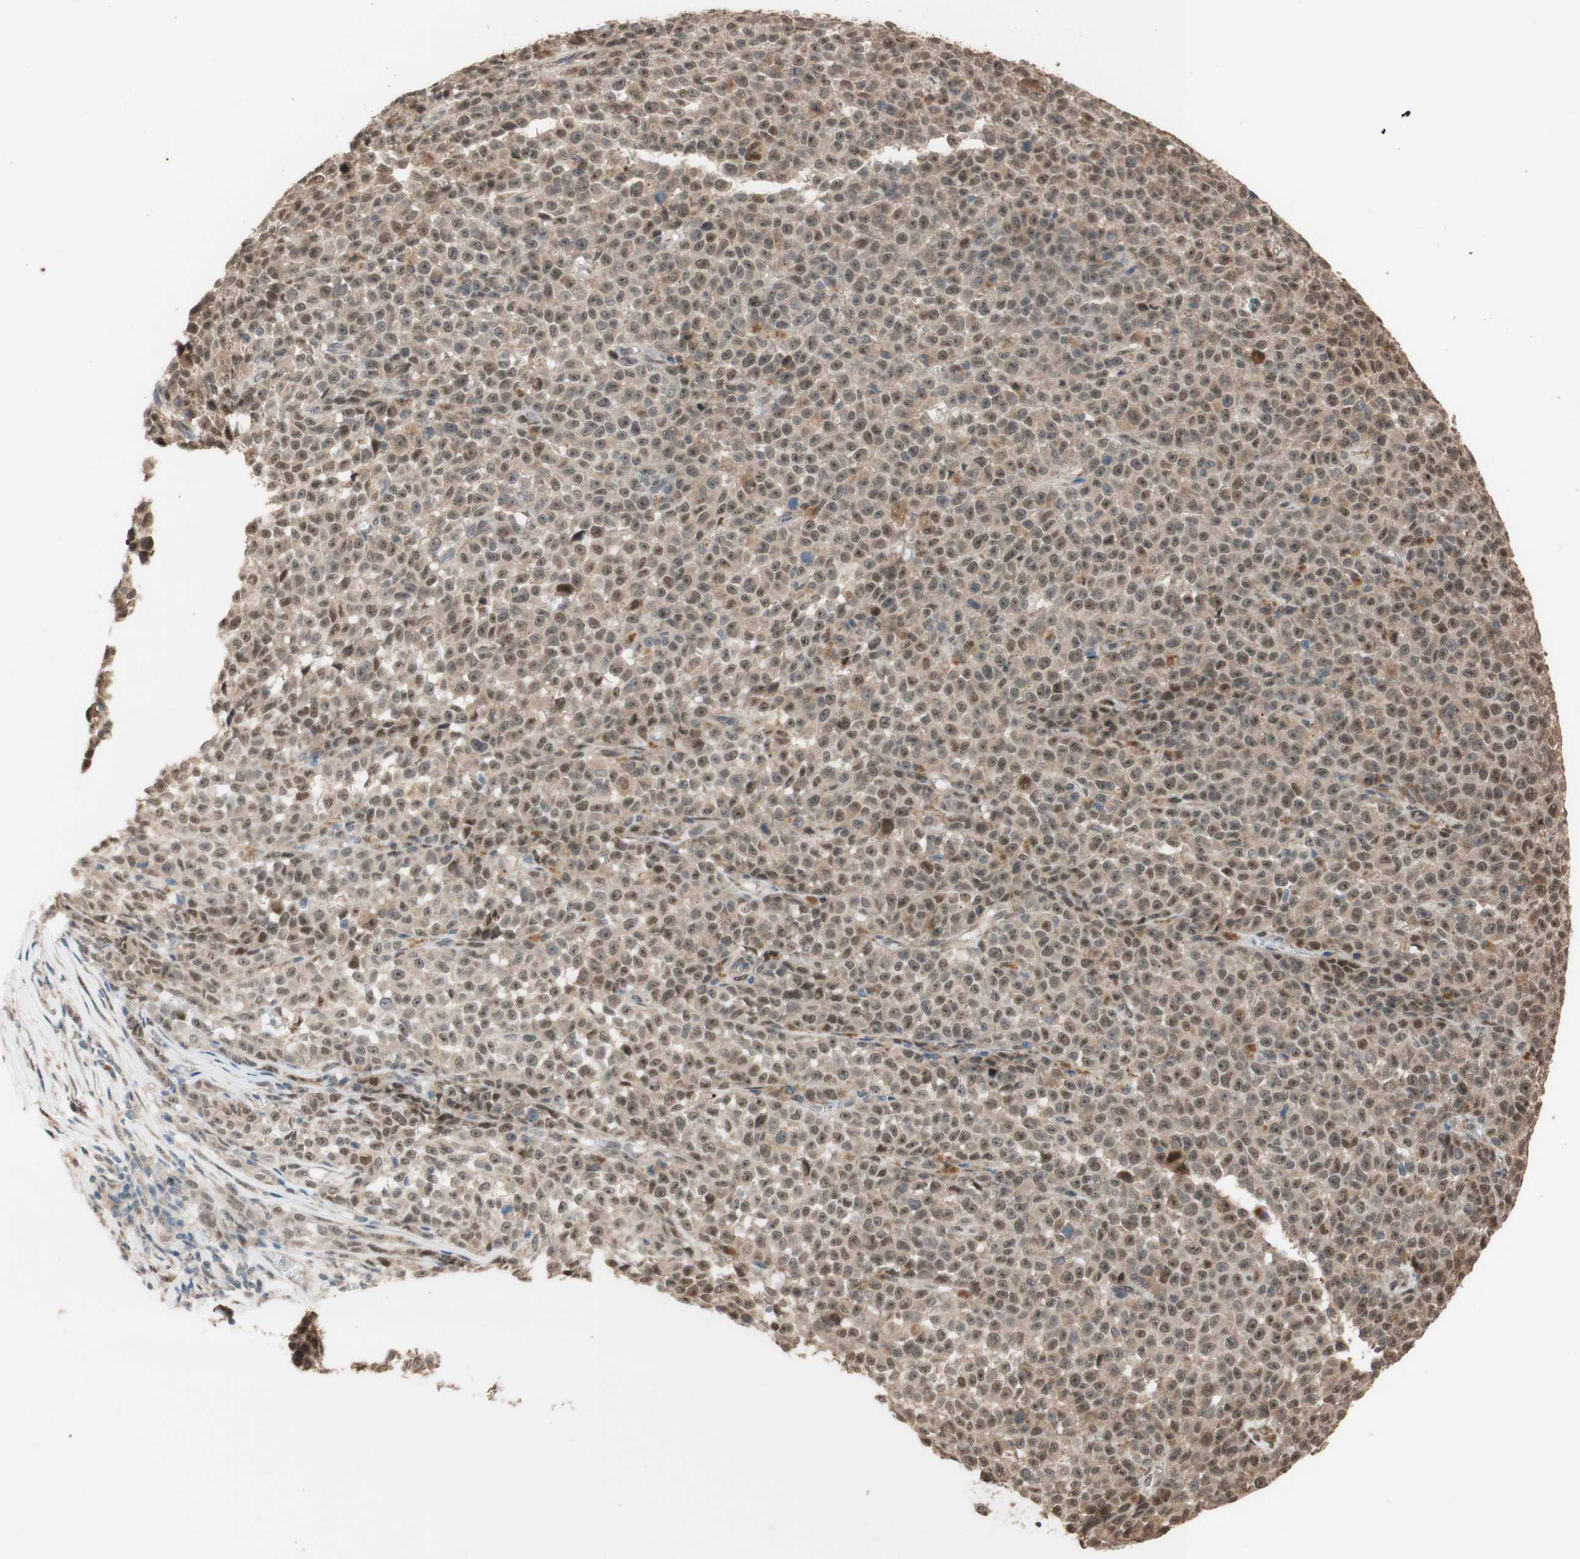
{"staining": {"intensity": "weak", "quantity": "<25%", "location": "cytoplasmic/membranous"}, "tissue": "melanoma", "cell_type": "Tumor cells", "image_type": "cancer", "snomed": [{"axis": "morphology", "description": "Malignant melanoma, NOS"}, {"axis": "topography", "description": "Skin"}], "caption": "A photomicrograph of melanoma stained for a protein demonstrates no brown staining in tumor cells.", "gene": "CCNC", "patient": {"sex": "female", "age": 82}}